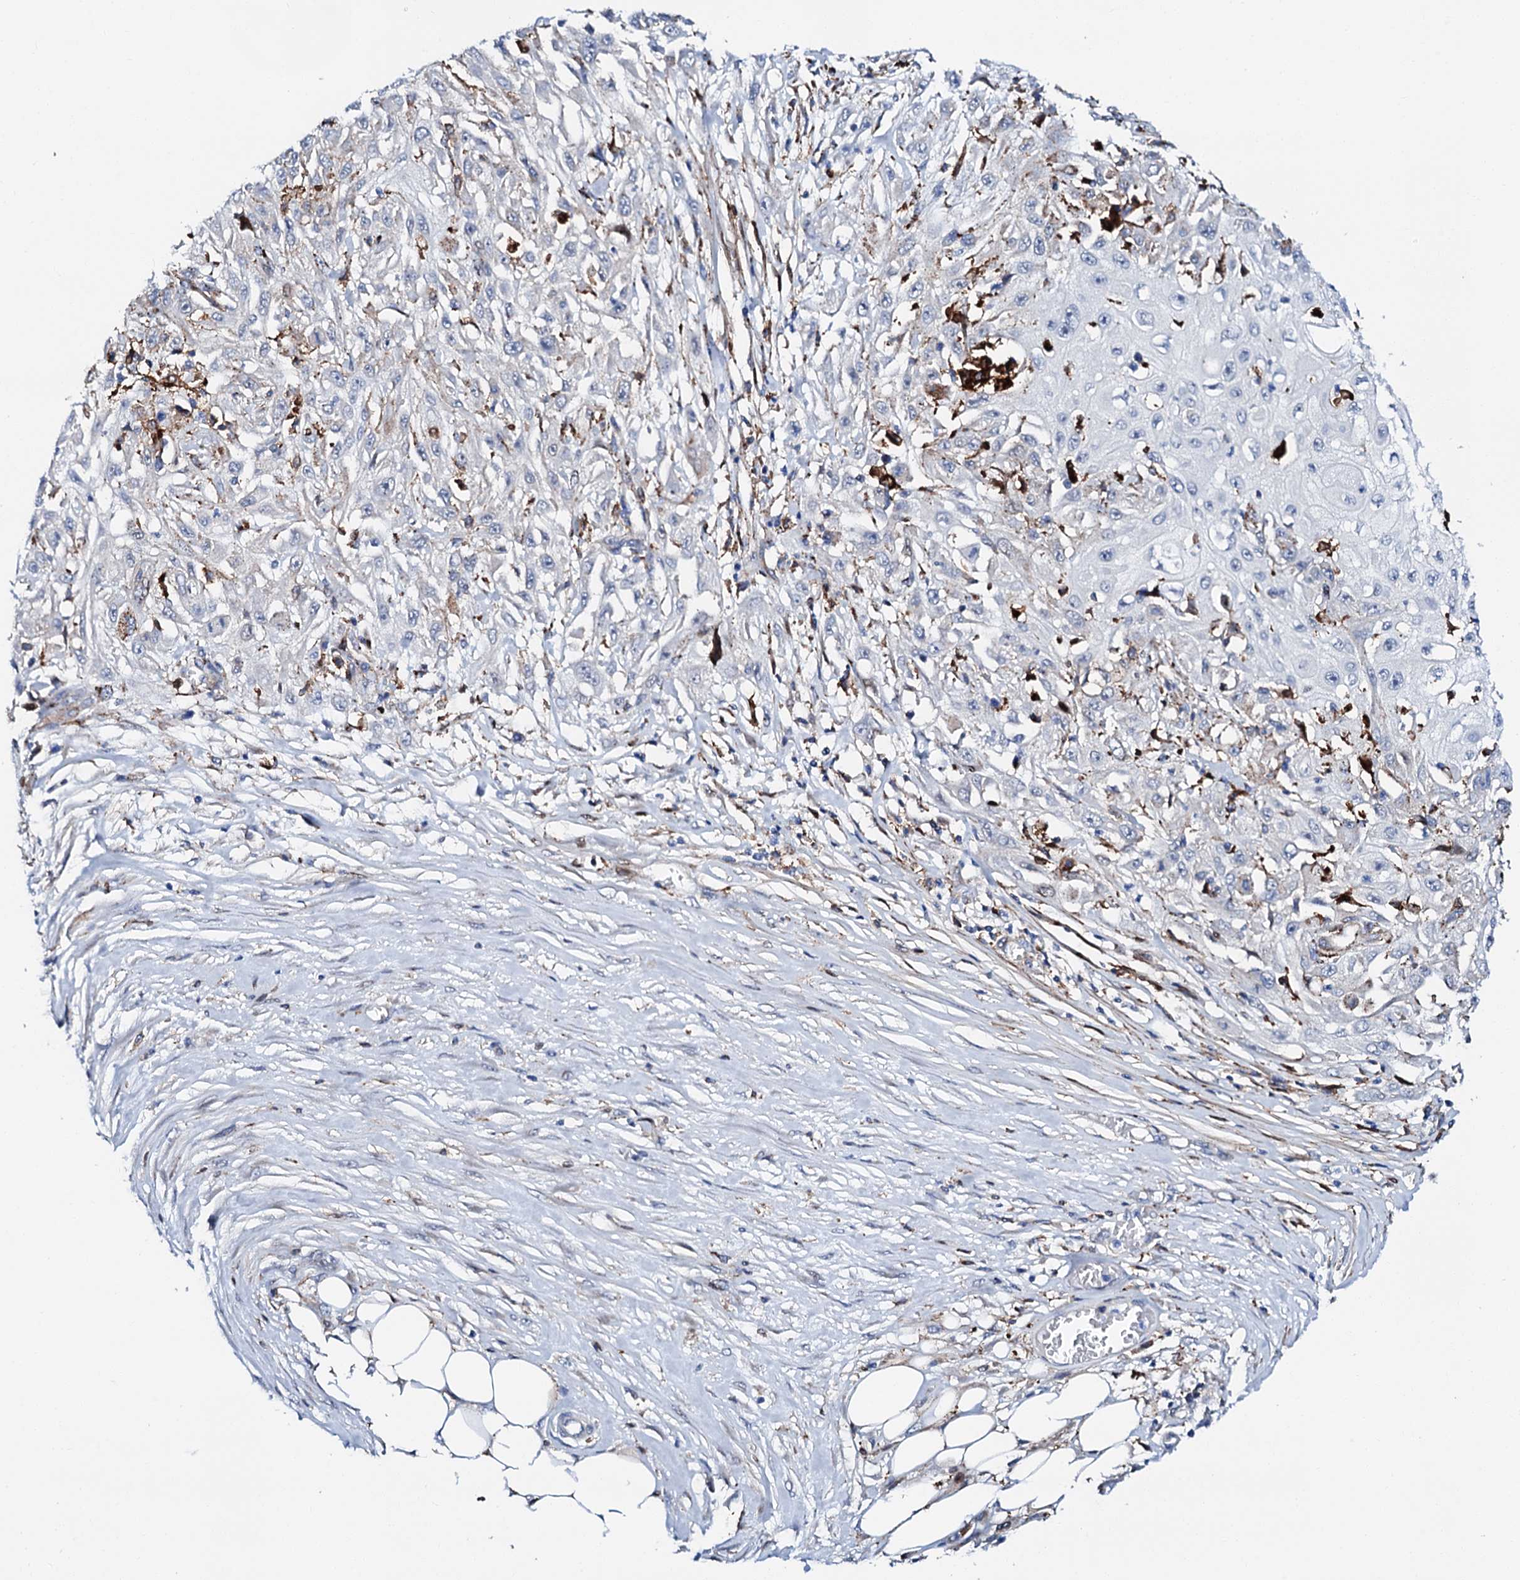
{"staining": {"intensity": "negative", "quantity": "none", "location": "none"}, "tissue": "skin cancer", "cell_type": "Tumor cells", "image_type": "cancer", "snomed": [{"axis": "morphology", "description": "Squamous cell carcinoma, NOS"}, {"axis": "morphology", "description": "Squamous cell carcinoma, metastatic, NOS"}, {"axis": "topography", "description": "Skin"}, {"axis": "topography", "description": "Lymph node"}], "caption": "This is an immunohistochemistry micrograph of human skin cancer. There is no staining in tumor cells.", "gene": "MED13L", "patient": {"sex": "male", "age": 75}}